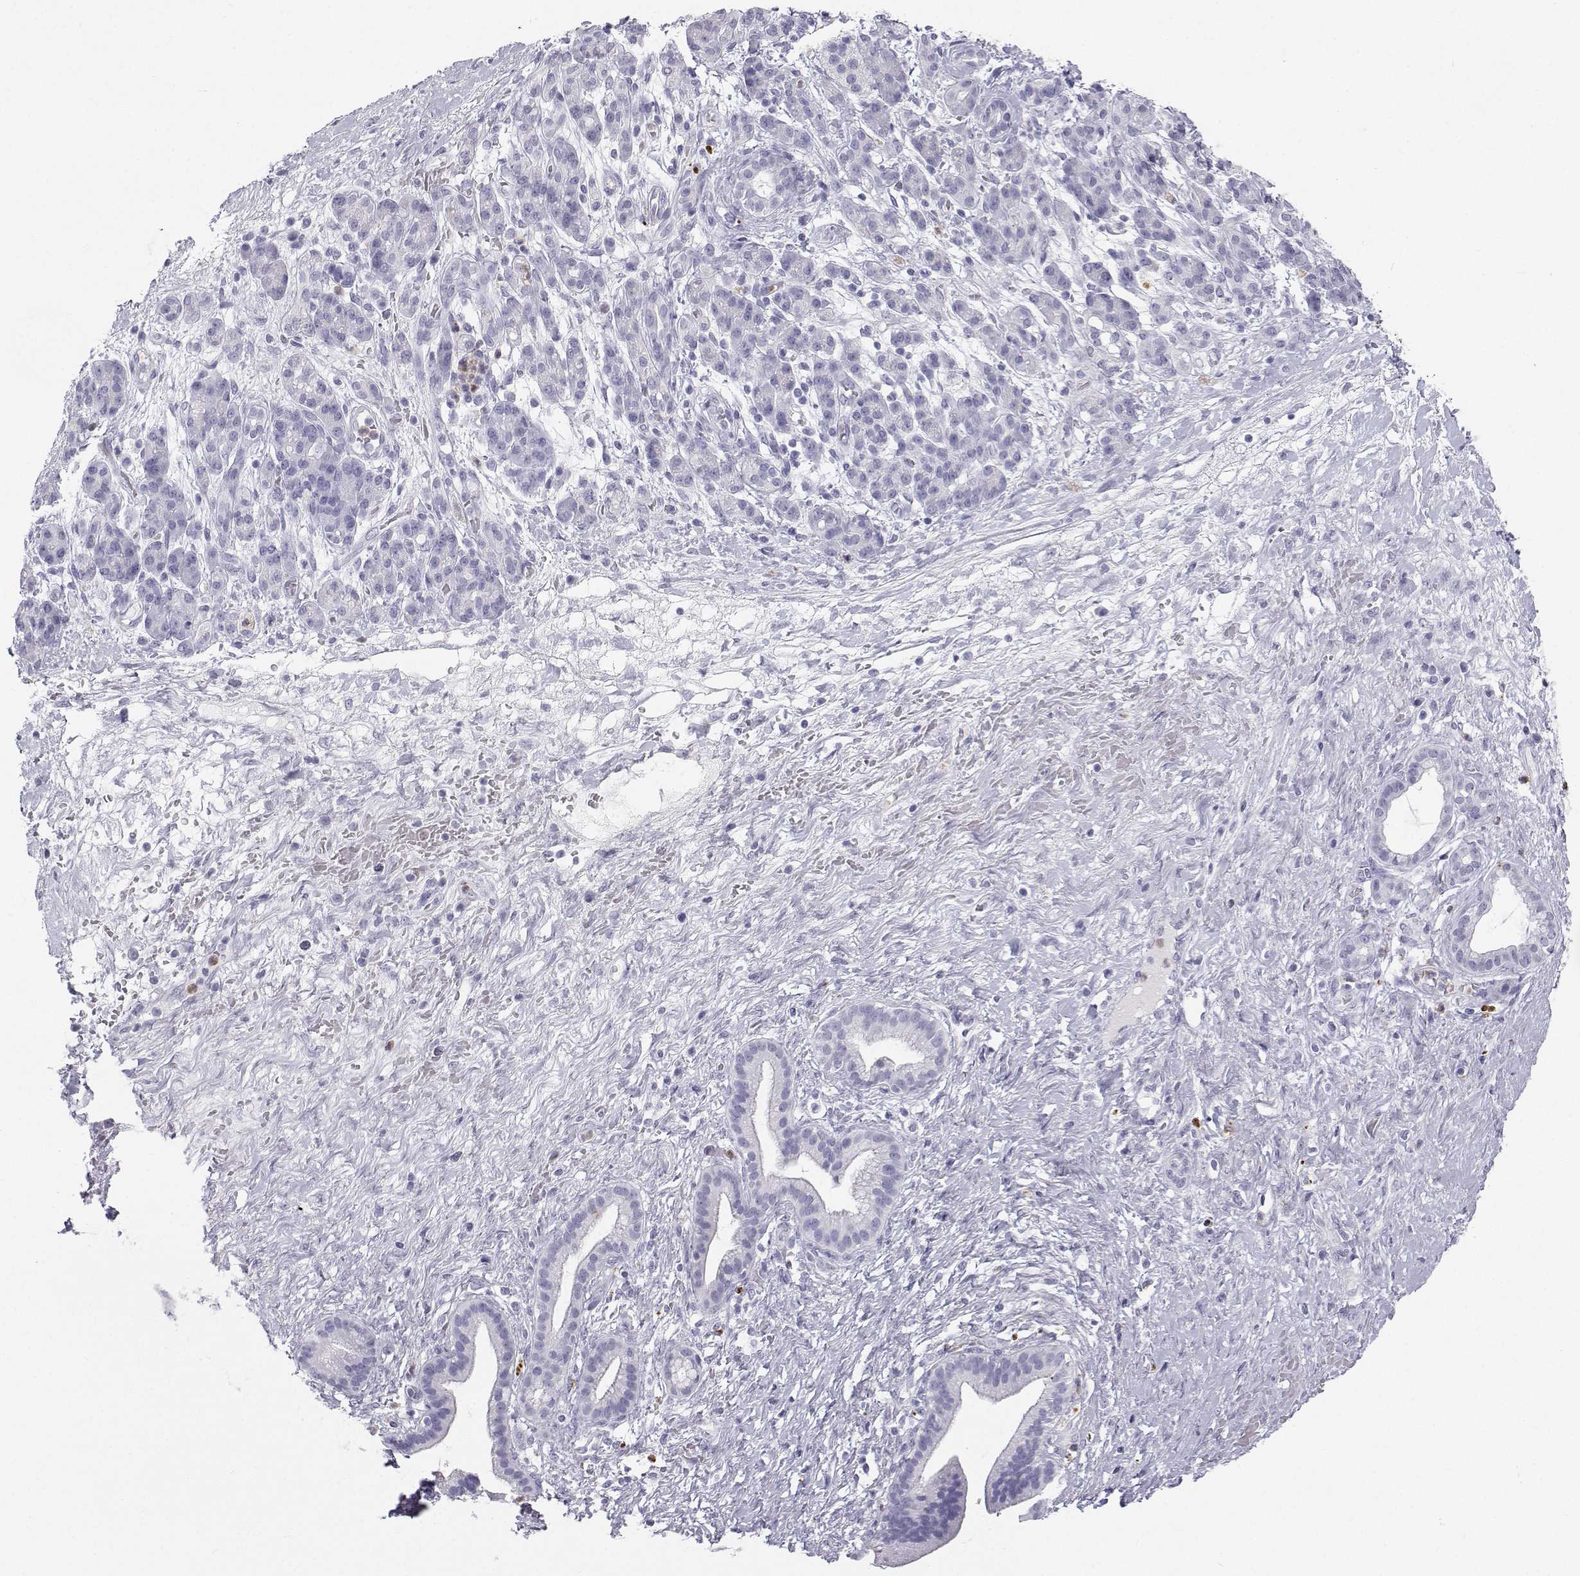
{"staining": {"intensity": "negative", "quantity": "none", "location": "none"}, "tissue": "pancreatic cancer", "cell_type": "Tumor cells", "image_type": "cancer", "snomed": [{"axis": "morphology", "description": "Adenocarcinoma, NOS"}, {"axis": "topography", "description": "Pancreas"}], "caption": "Tumor cells show no significant protein expression in adenocarcinoma (pancreatic).", "gene": "SFTPB", "patient": {"sex": "male", "age": 44}}